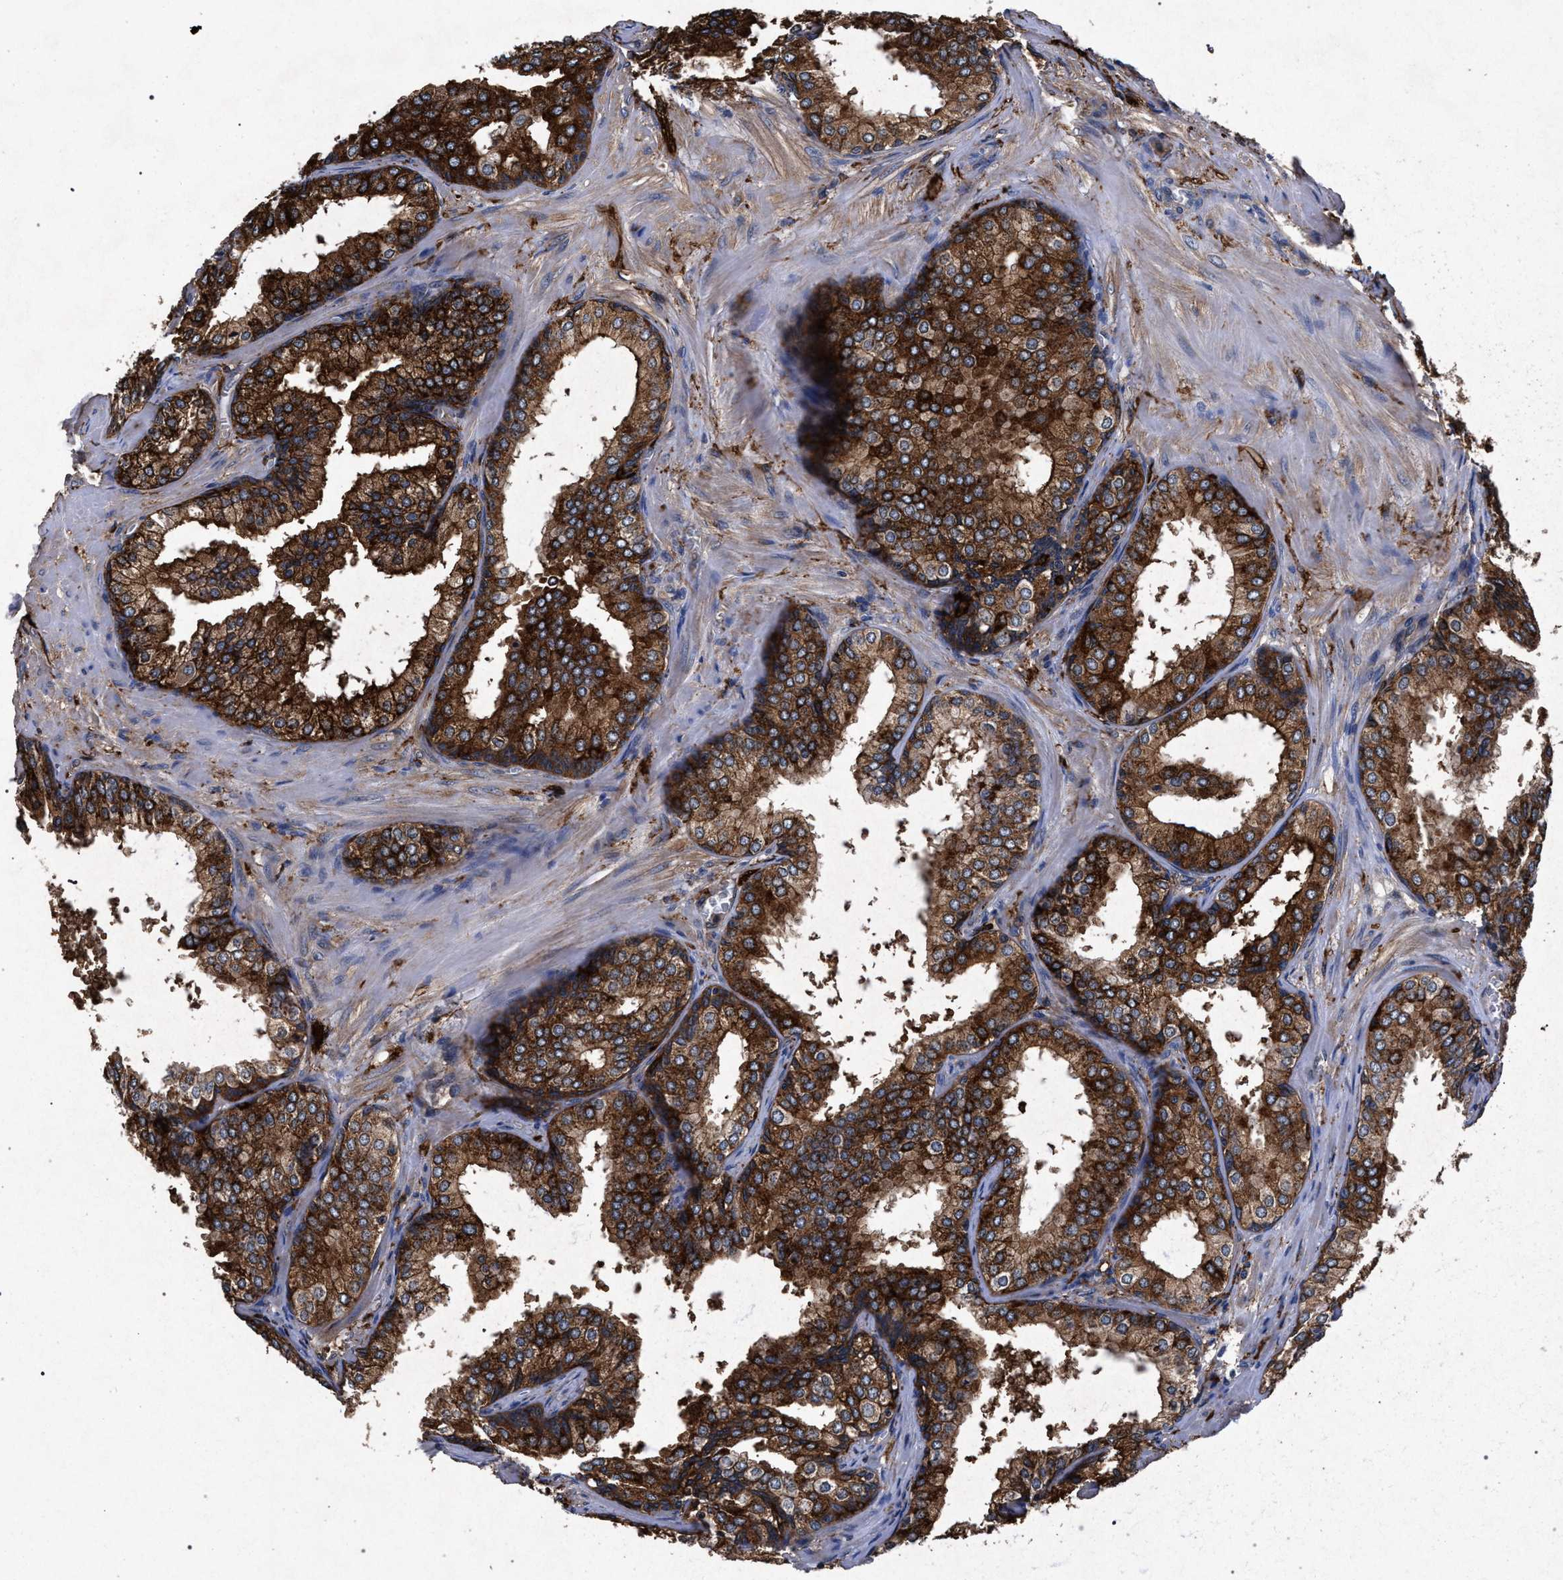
{"staining": {"intensity": "strong", "quantity": ">75%", "location": "cytoplasmic/membranous"}, "tissue": "prostate cancer", "cell_type": "Tumor cells", "image_type": "cancer", "snomed": [{"axis": "morphology", "description": "Adenocarcinoma, High grade"}, {"axis": "topography", "description": "Prostate"}], "caption": "This image displays immunohistochemistry (IHC) staining of prostate high-grade adenocarcinoma, with high strong cytoplasmic/membranous staining in about >75% of tumor cells.", "gene": "MARCKS", "patient": {"sex": "male", "age": 64}}